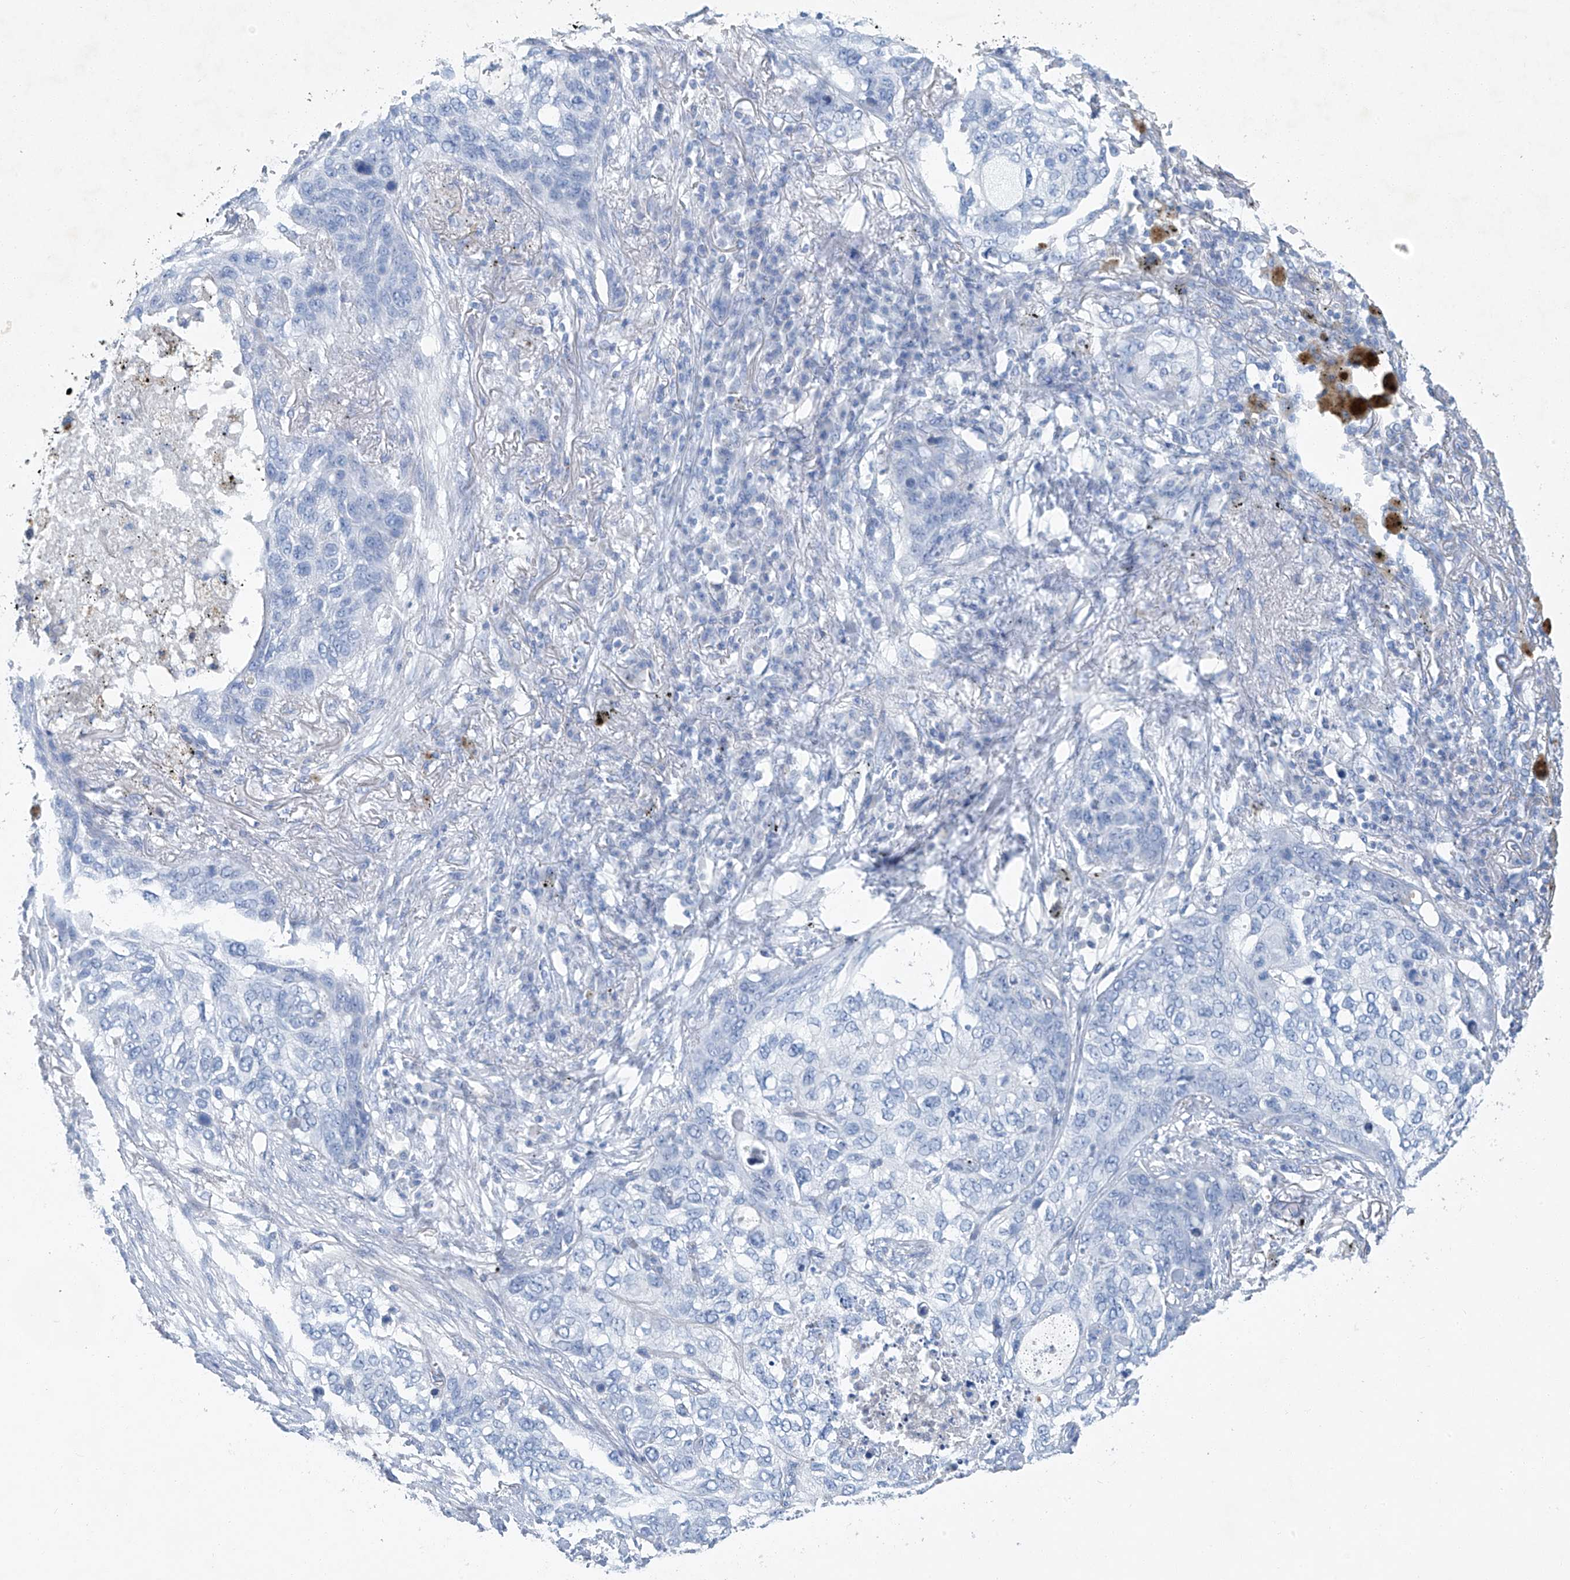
{"staining": {"intensity": "negative", "quantity": "none", "location": "none"}, "tissue": "lung cancer", "cell_type": "Tumor cells", "image_type": "cancer", "snomed": [{"axis": "morphology", "description": "Squamous cell carcinoma, NOS"}, {"axis": "topography", "description": "Lung"}], "caption": "Immunohistochemistry histopathology image of neoplastic tissue: human squamous cell carcinoma (lung) stained with DAB shows no significant protein staining in tumor cells.", "gene": "C1orf87", "patient": {"sex": "female", "age": 63}}